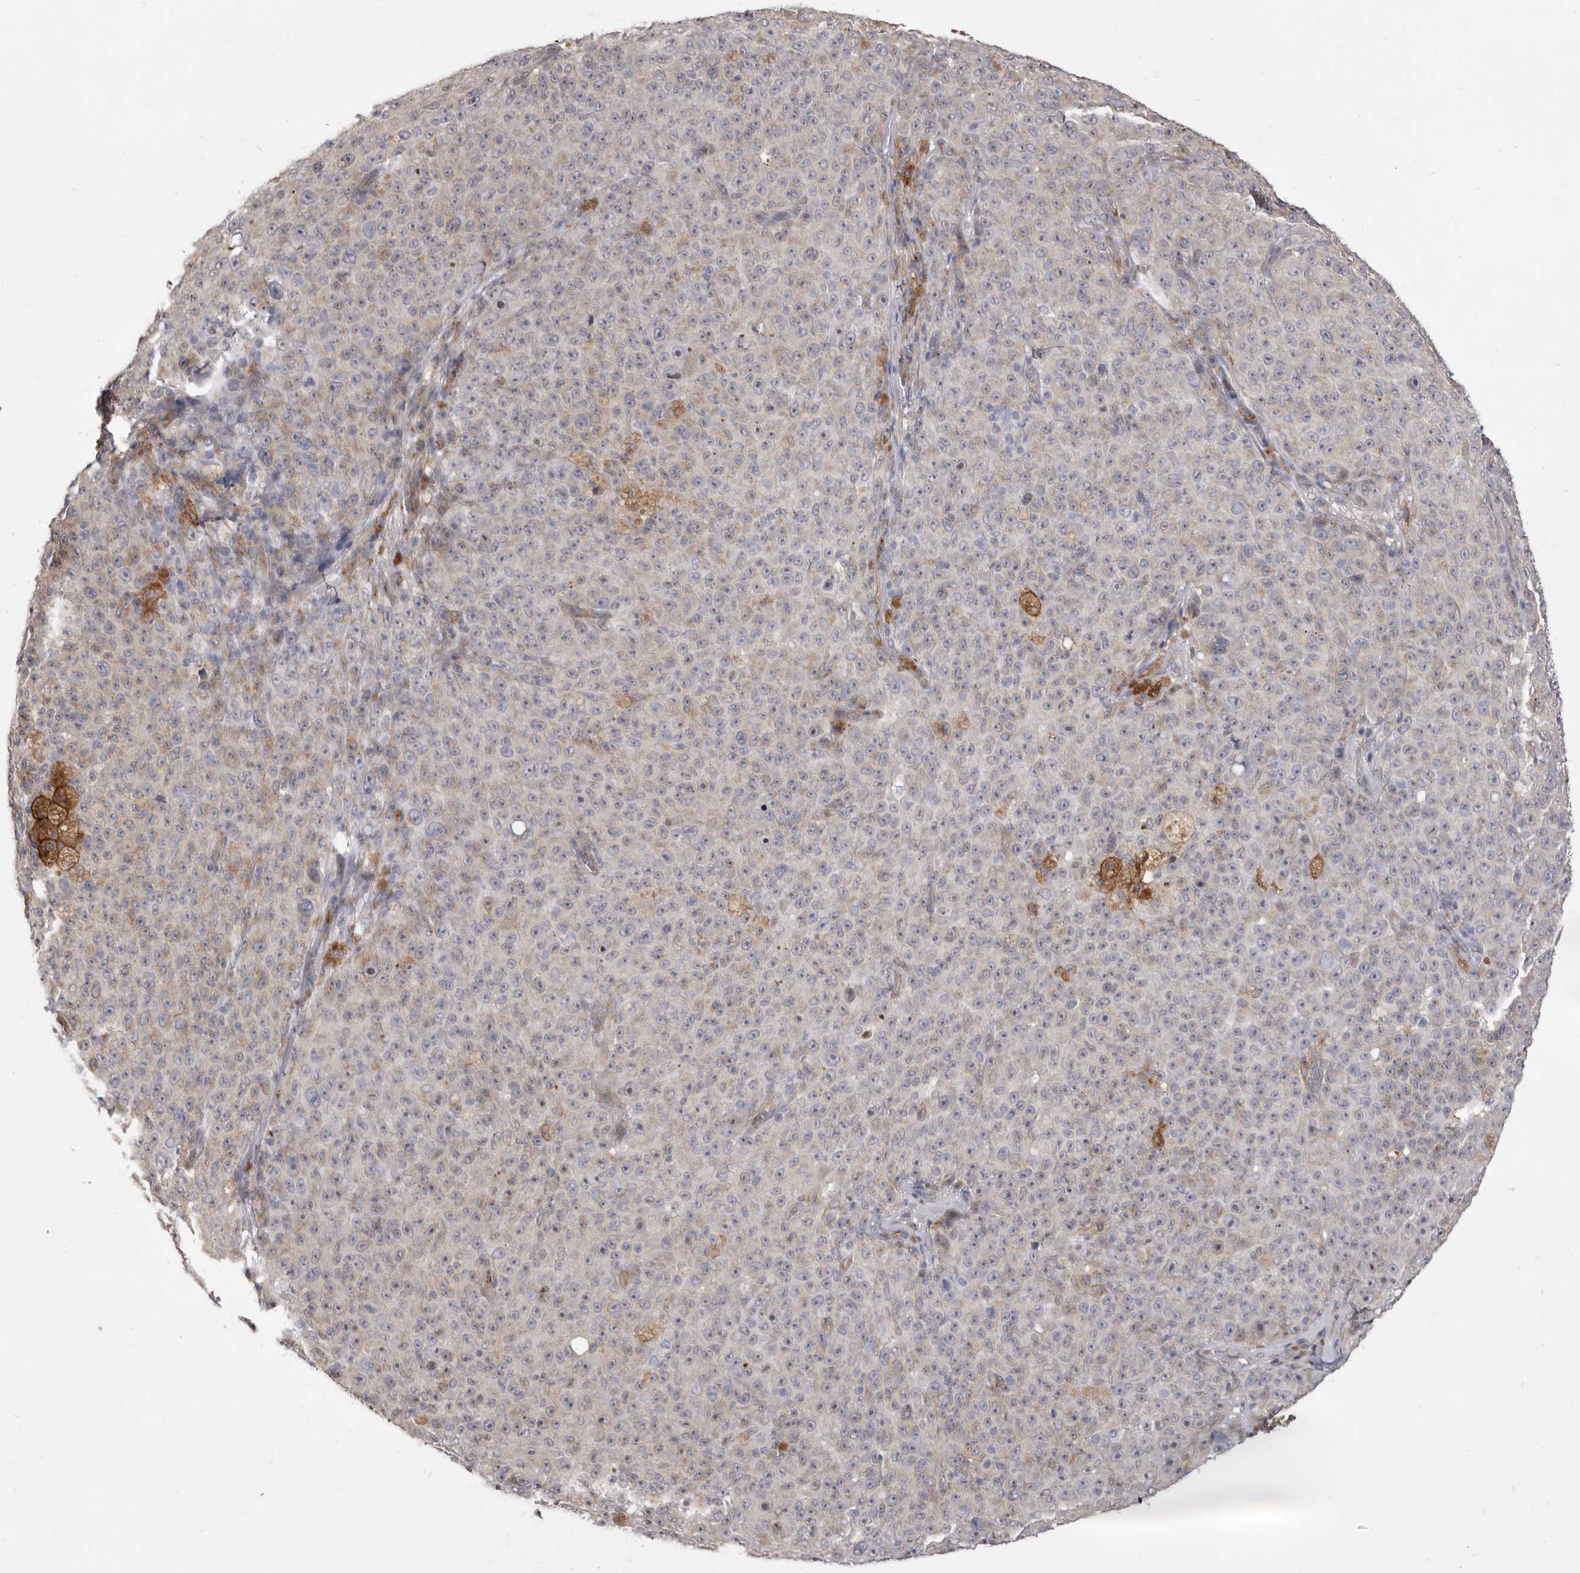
{"staining": {"intensity": "weak", "quantity": "<25%", "location": "cytoplasmic/membranous"}, "tissue": "melanoma", "cell_type": "Tumor cells", "image_type": "cancer", "snomed": [{"axis": "morphology", "description": "Malignant melanoma, NOS"}, {"axis": "topography", "description": "Skin"}], "caption": "This is an IHC histopathology image of melanoma. There is no staining in tumor cells.", "gene": "VPS45", "patient": {"sex": "female", "age": 82}}